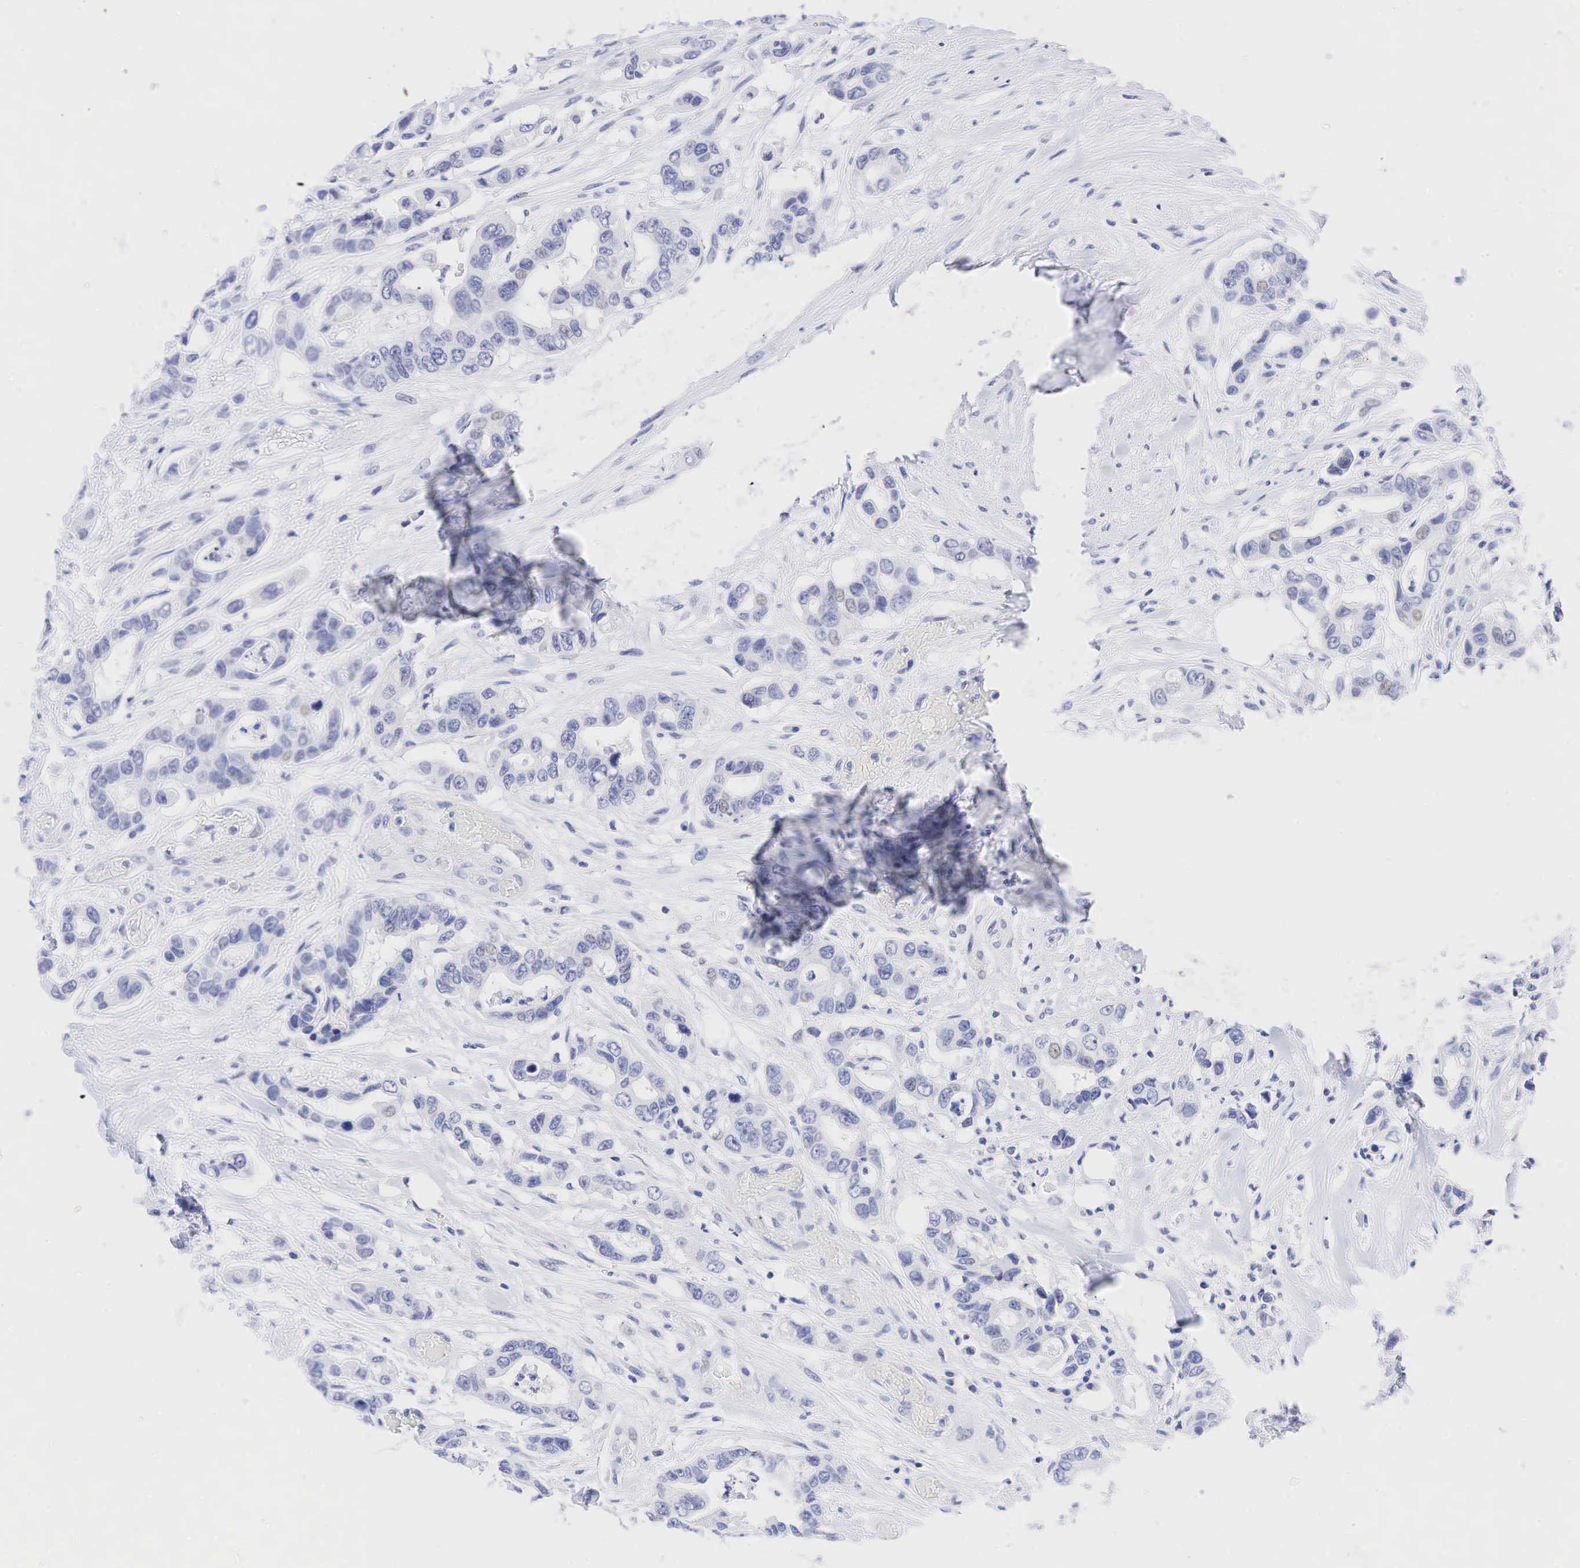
{"staining": {"intensity": "negative", "quantity": "none", "location": "none"}, "tissue": "colorectal cancer", "cell_type": "Tumor cells", "image_type": "cancer", "snomed": [{"axis": "morphology", "description": "Adenocarcinoma, NOS"}, {"axis": "topography", "description": "Colon"}], "caption": "Adenocarcinoma (colorectal) was stained to show a protein in brown. There is no significant staining in tumor cells.", "gene": "AR", "patient": {"sex": "female", "age": 70}}